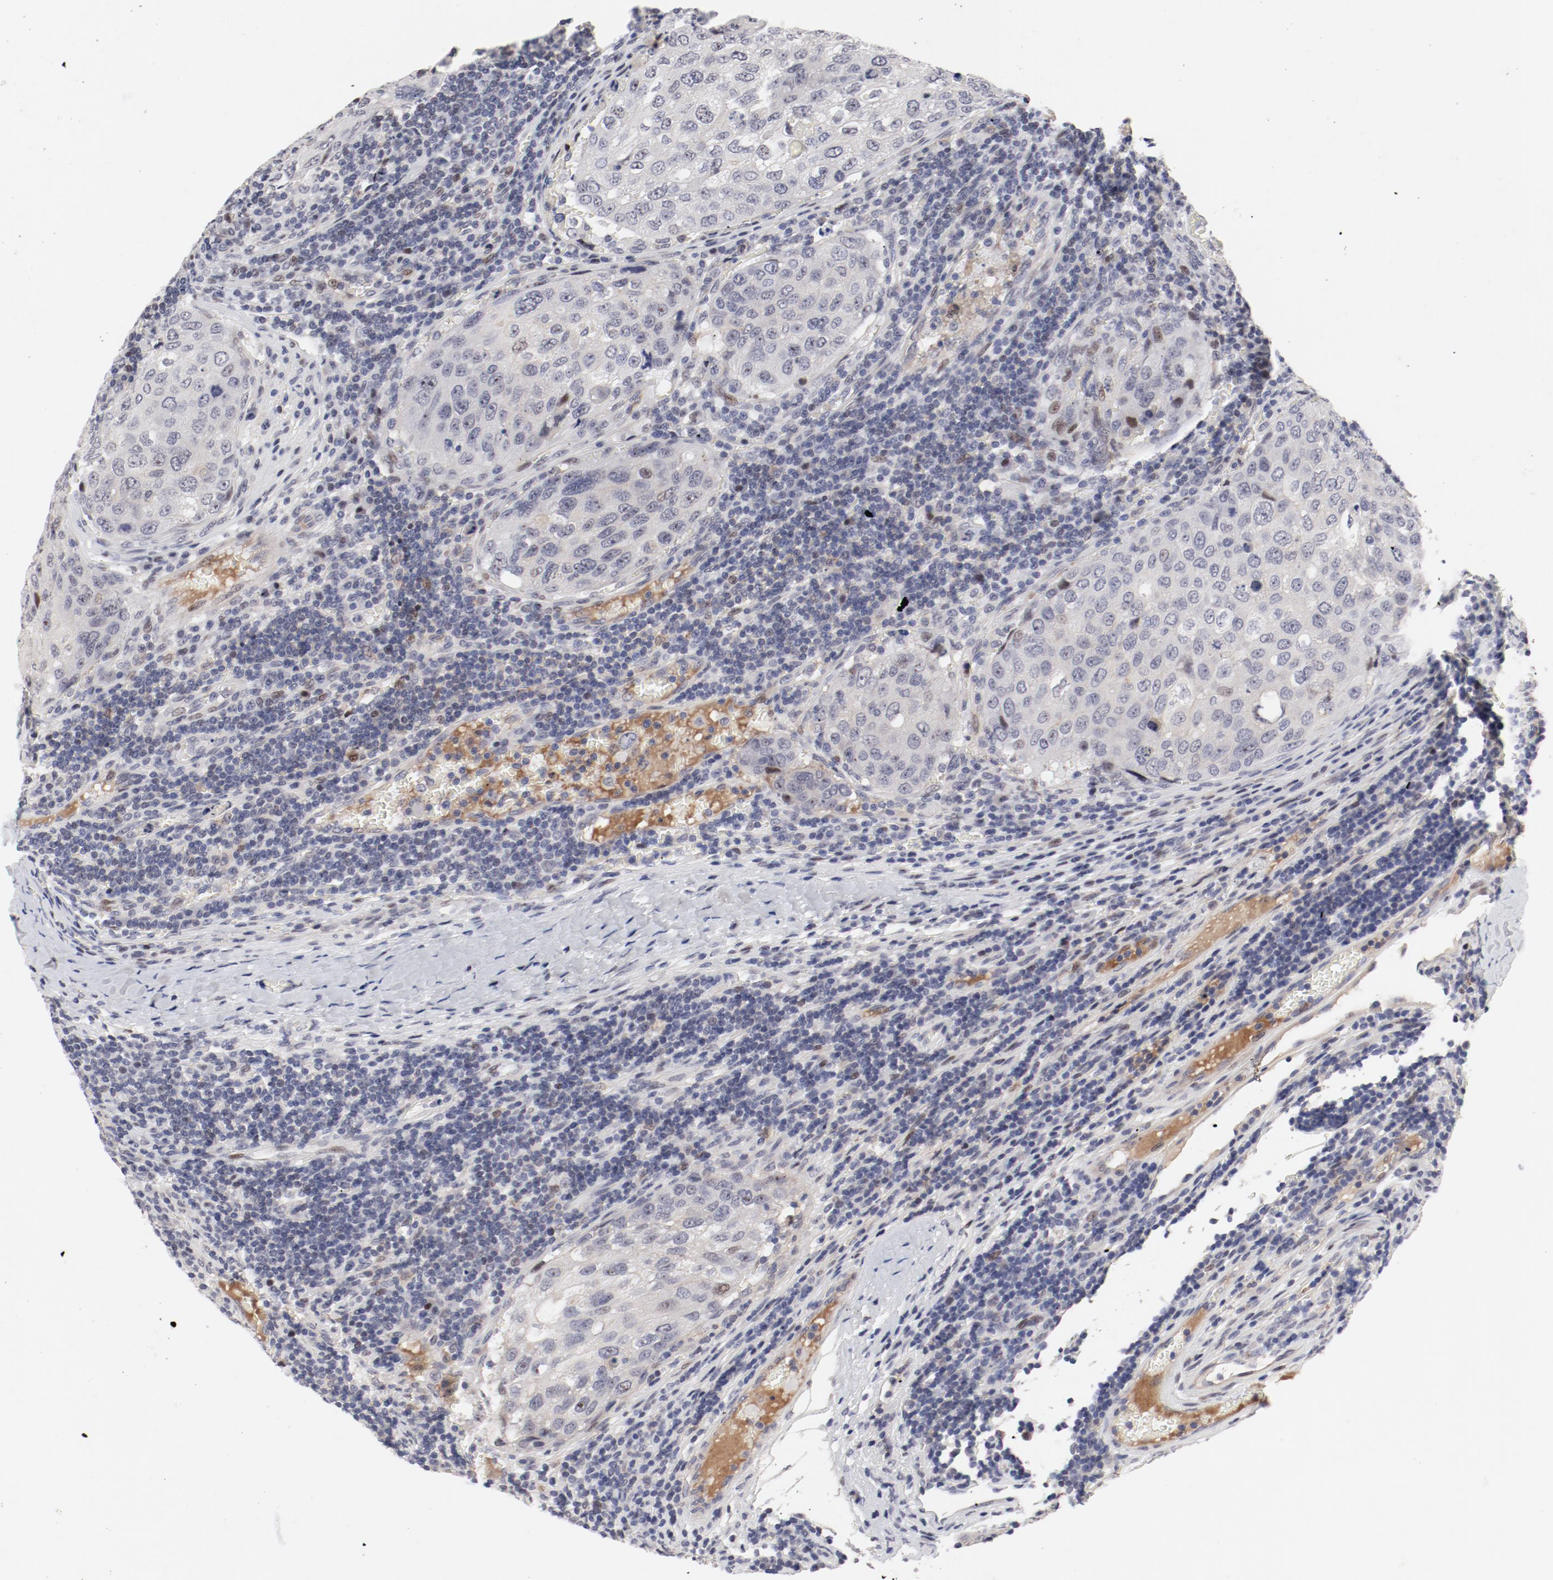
{"staining": {"intensity": "negative", "quantity": "none", "location": "none"}, "tissue": "urothelial cancer", "cell_type": "Tumor cells", "image_type": "cancer", "snomed": [{"axis": "morphology", "description": "Urothelial carcinoma, High grade"}, {"axis": "topography", "description": "Lymph node"}, {"axis": "topography", "description": "Urinary bladder"}], "caption": "Immunohistochemistry of human urothelial cancer reveals no expression in tumor cells.", "gene": "FSCB", "patient": {"sex": "male", "age": 51}}